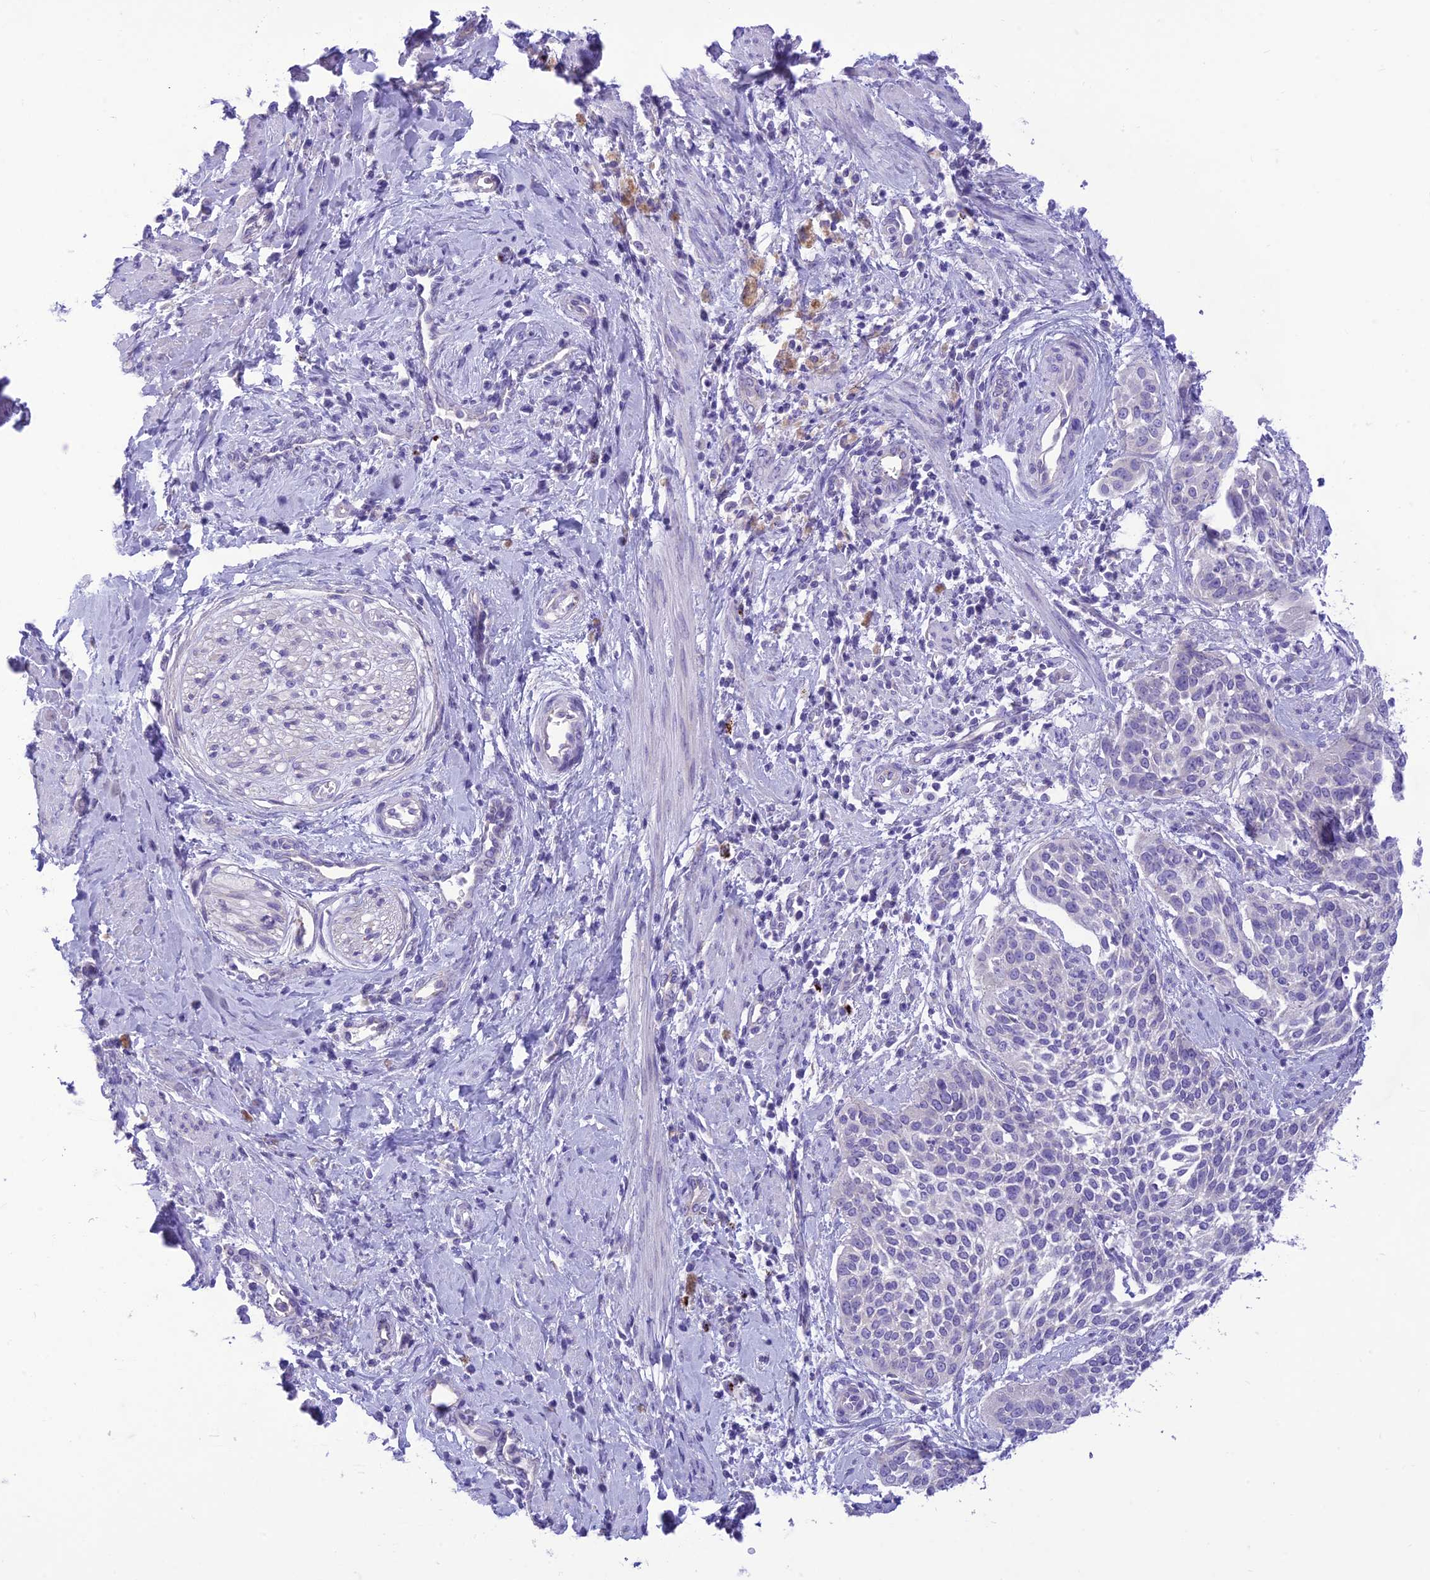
{"staining": {"intensity": "negative", "quantity": "none", "location": "none"}, "tissue": "cervical cancer", "cell_type": "Tumor cells", "image_type": "cancer", "snomed": [{"axis": "morphology", "description": "Squamous cell carcinoma, NOS"}, {"axis": "topography", "description": "Cervix"}], "caption": "This histopathology image is of squamous cell carcinoma (cervical) stained with IHC to label a protein in brown with the nuclei are counter-stained blue. There is no staining in tumor cells. Brightfield microscopy of immunohistochemistry (IHC) stained with DAB (brown) and hematoxylin (blue), captured at high magnification.", "gene": "DHDH", "patient": {"sex": "female", "age": 44}}